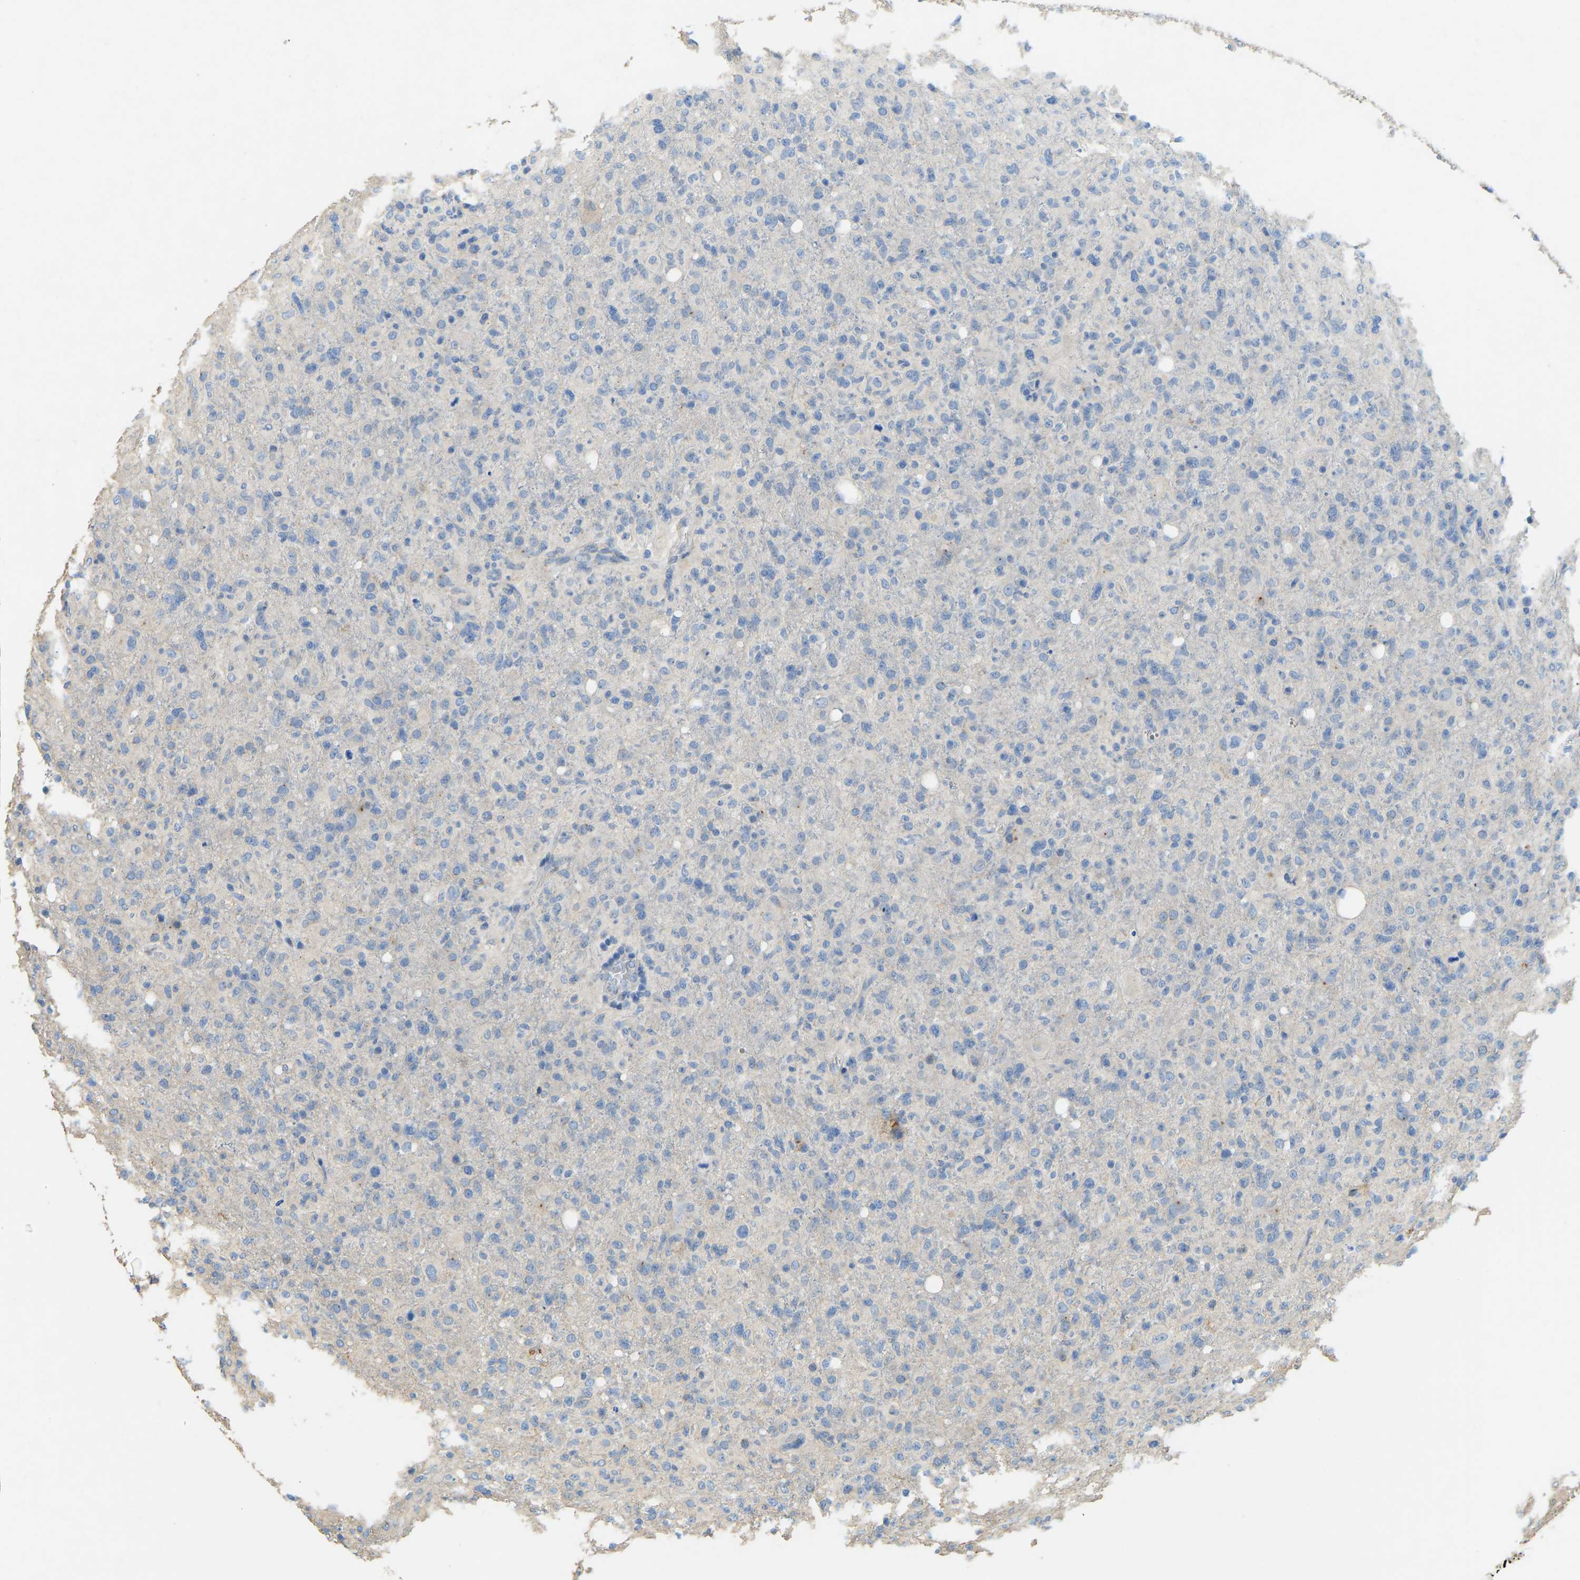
{"staining": {"intensity": "negative", "quantity": "none", "location": "none"}, "tissue": "glioma", "cell_type": "Tumor cells", "image_type": "cancer", "snomed": [{"axis": "morphology", "description": "Glioma, malignant, High grade"}, {"axis": "topography", "description": "Brain"}], "caption": "The IHC photomicrograph has no significant positivity in tumor cells of high-grade glioma (malignant) tissue.", "gene": "TECTA", "patient": {"sex": "female", "age": 57}}